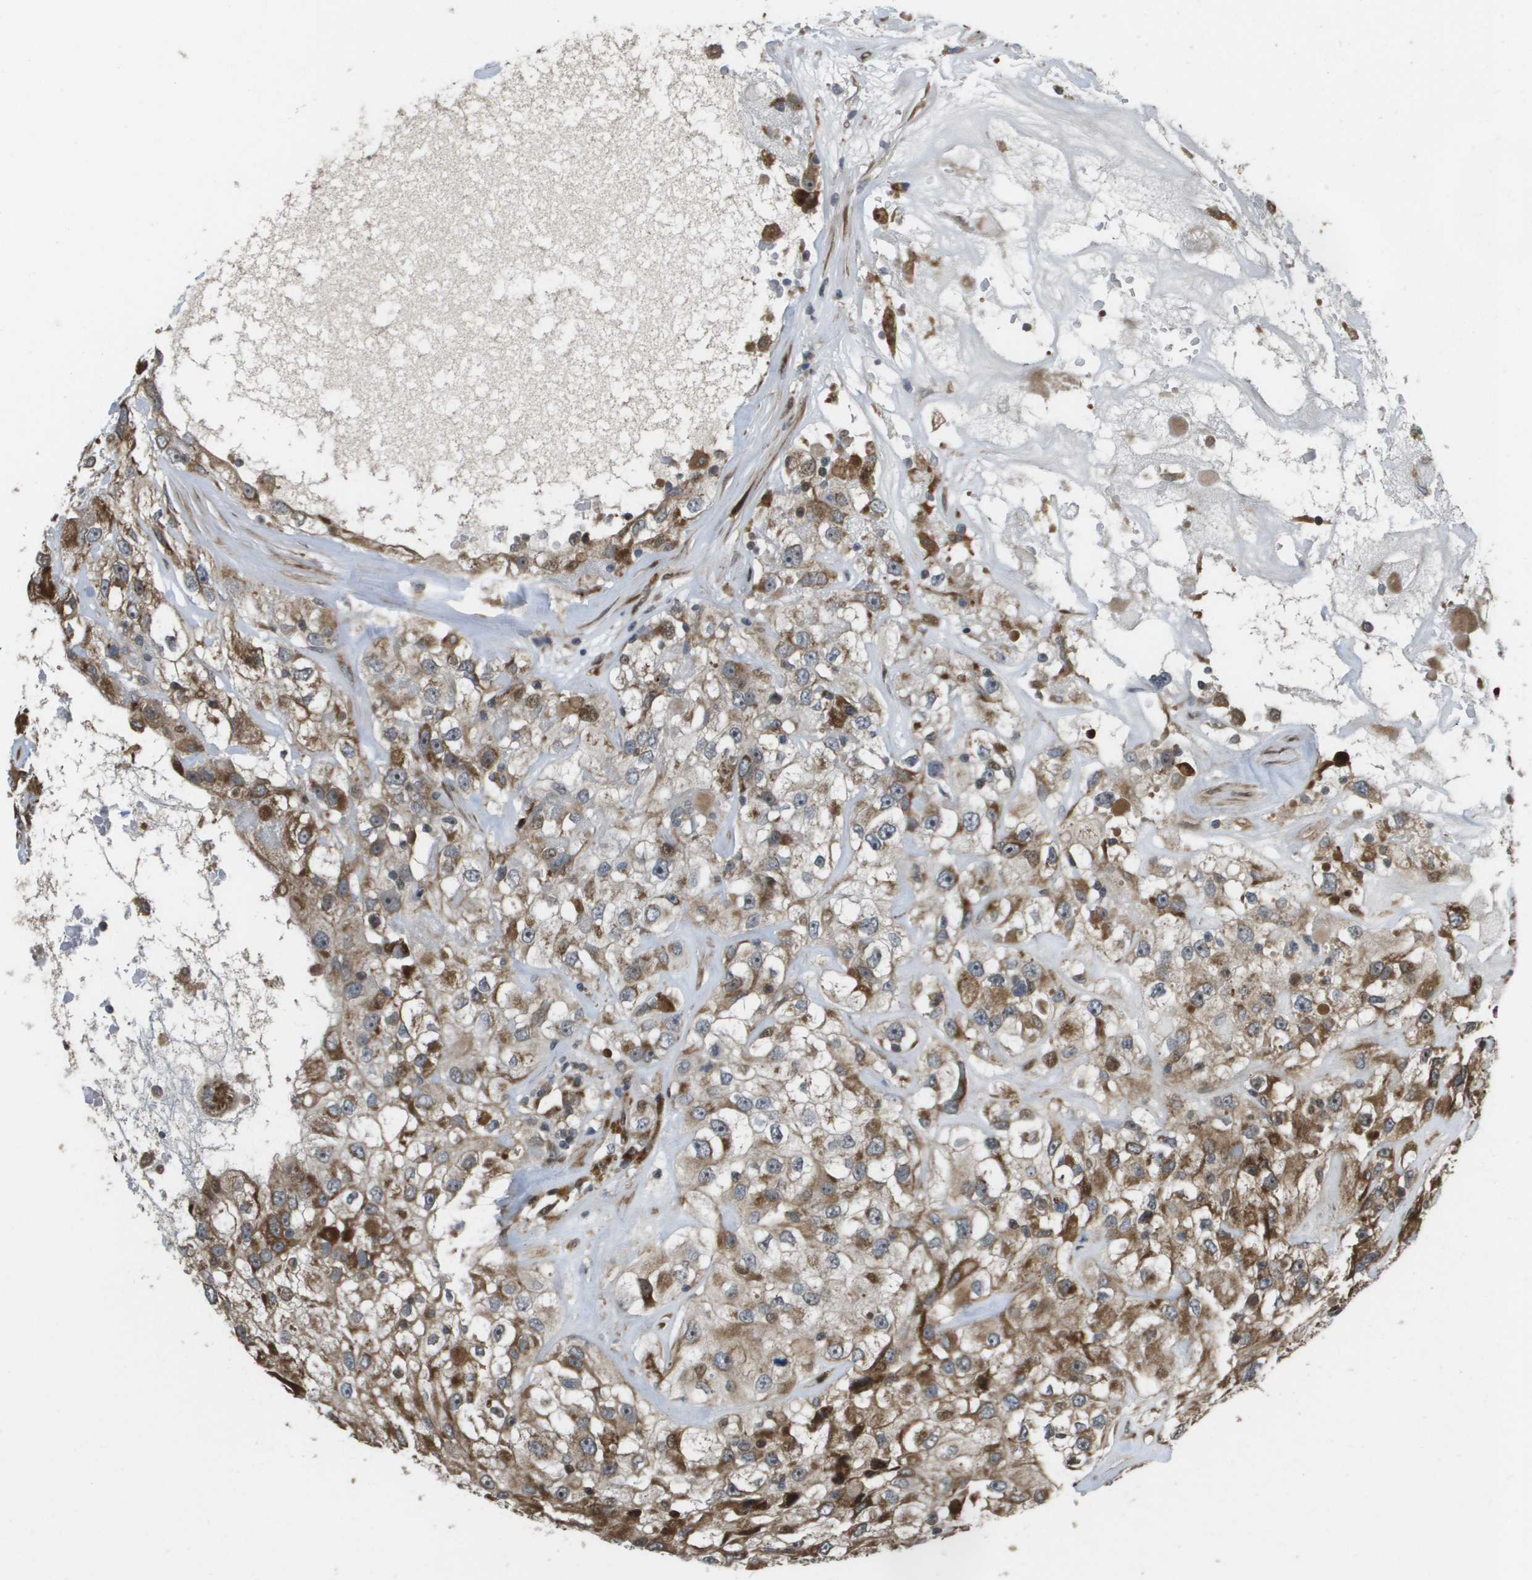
{"staining": {"intensity": "moderate", "quantity": ">75%", "location": "cytoplasmic/membranous"}, "tissue": "renal cancer", "cell_type": "Tumor cells", "image_type": "cancer", "snomed": [{"axis": "morphology", "description": "Adenocarcinoma, NOS"}, {"axis": "topography", "description": "Kidney"}], "caption": "DAB (3,3'-diaminobenzidine) immunohistochemical staining of adenocarcinoma (renal) displays moderate cytoplasmic/membranous protein positivity in approximately >75% of tumor cells.", "gene": "AXIN2", "patient": {"sex": "female", "age": 52}}